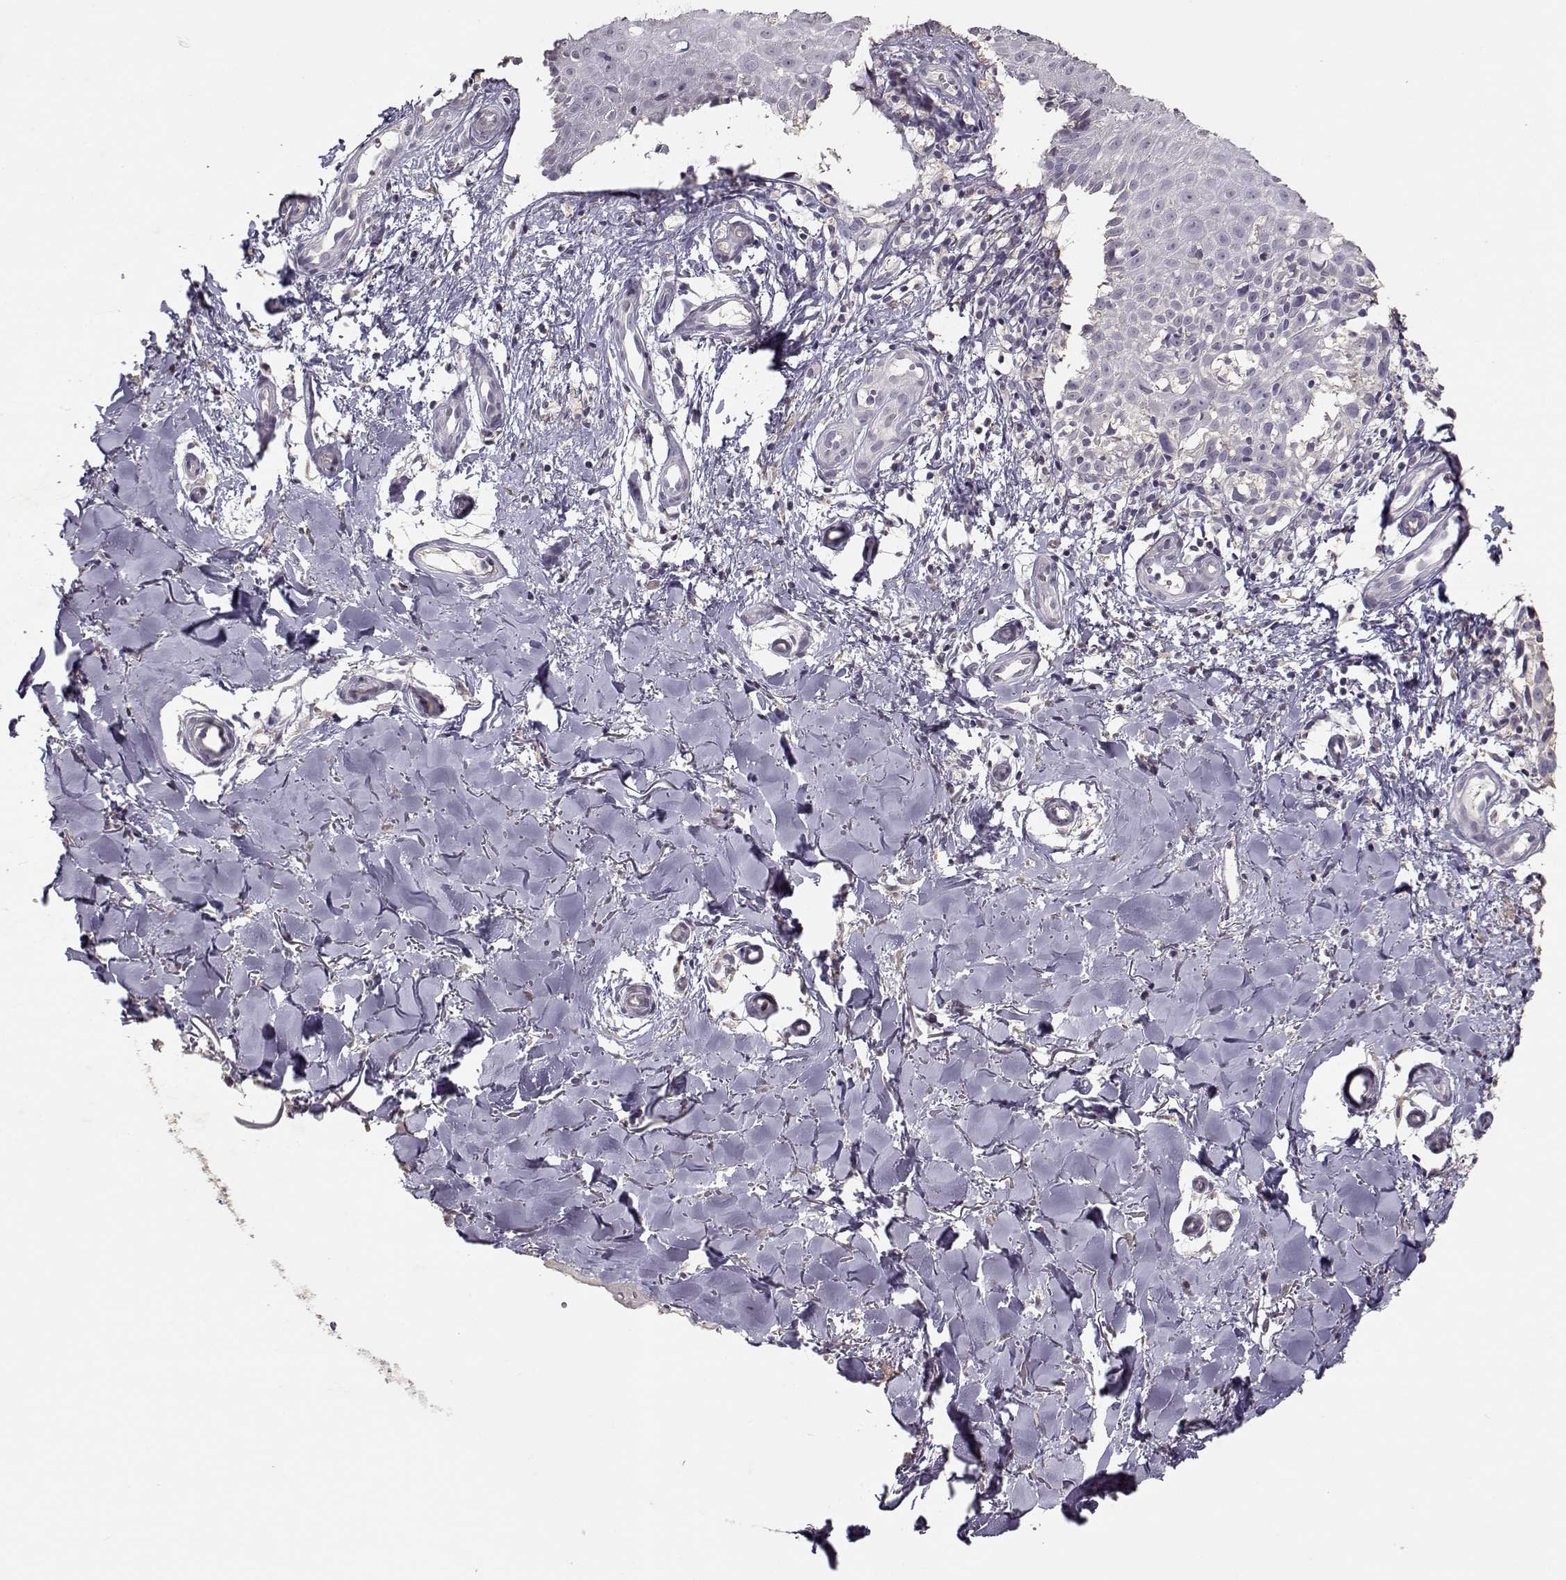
{"staining": {"intensity": "negative", "quantity": "none", "location": "none"}, "tissue": "melanoma", "cell_type": "Tumor cells", "image_type": "cancer", "snomed": [{"axis": "morphology", "description": "Malignant melanoma, NOS"}, {"axis": "topography", "description": "Skin"}], "caption": "Tumor cells are negative for brown protein staining in melanoma.", "gene": "UROC1", "patient": {"sex": "female", "age": 53}}